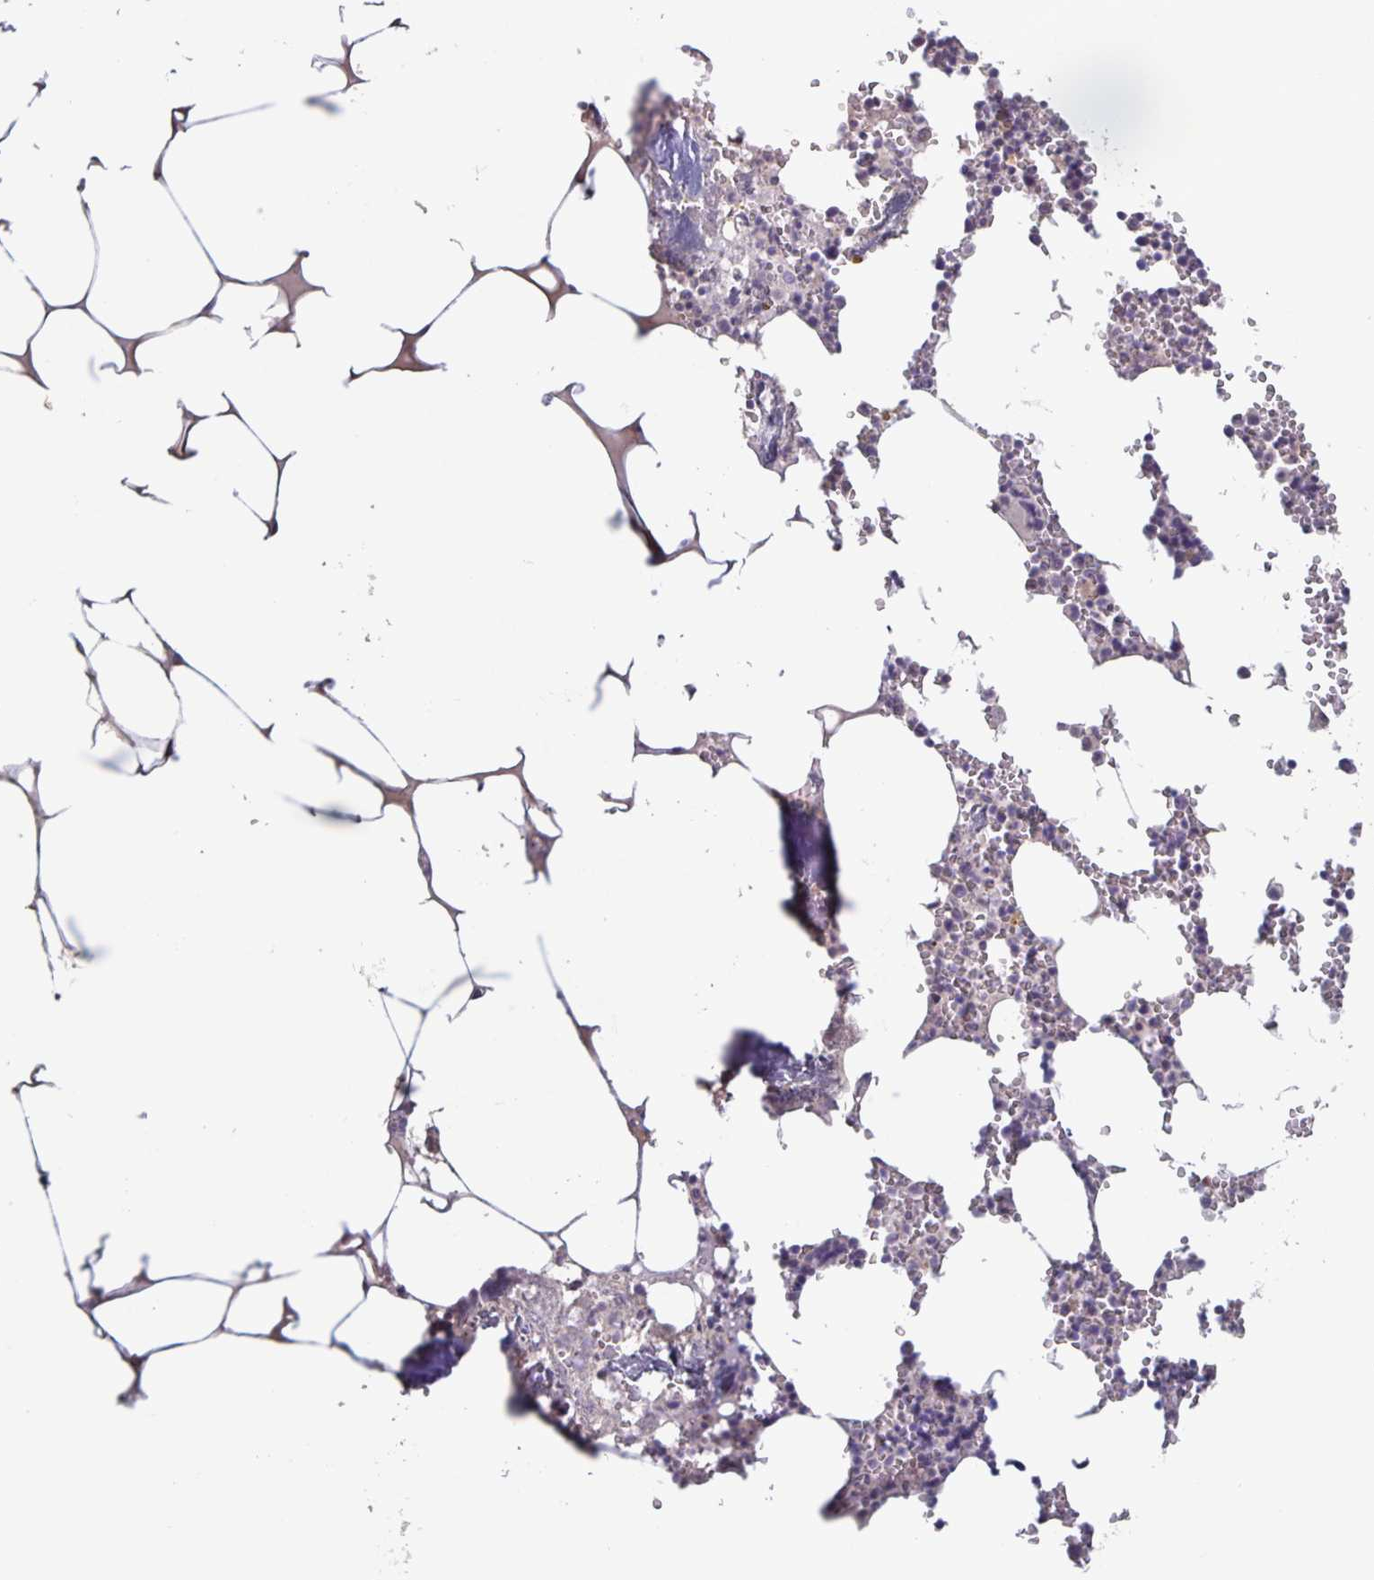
{"staining": {"intensity": "negative", "quantity": "none", "location": "none"}, "tissue": "bone marrow", "cell_type": "Hematopoietic cells", "image_type": "normal", "snomed": [{"axis": "morphology", "description": "Normal tissue, NOS"}, {"axis": "topography", "description": "Bone marrow"}], "caption": "There is no significant expression in hematopoietic cells of bone marrow. (DAB immunohistochemistry with hematoxylin counter stain).", "gene": "INSL5", "patient": {"sex": "male", "age": 54}}